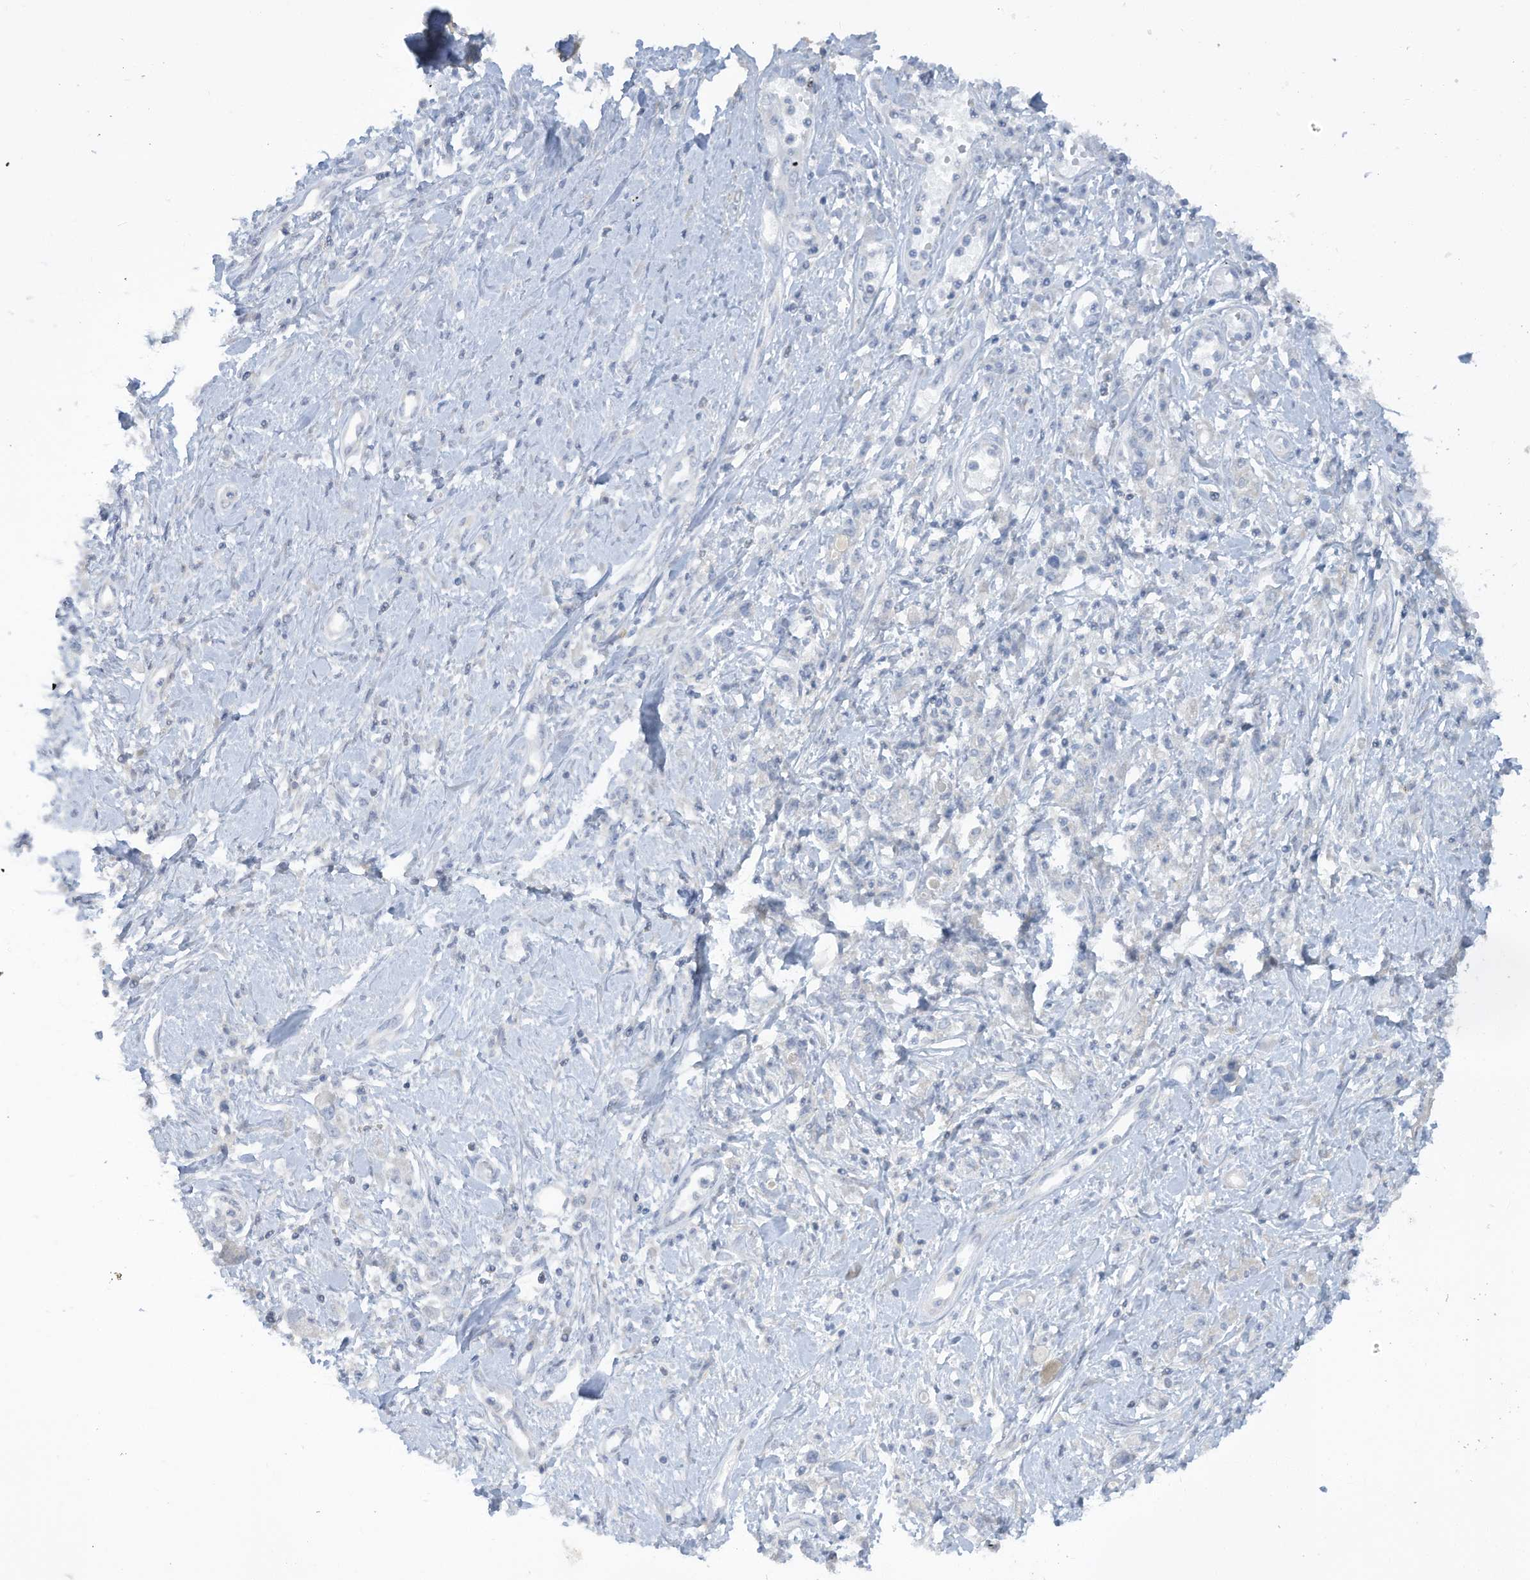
{"staining": {"intensity": "negative", "quantity": "none", "location": "none"}, "tissue": "stomach cancer", "cell_type": "Tumor cells", "image_type": "cancer", "snomed": [{"axis": "morphology", "description": "Adenocarcinoma, NOS"}, {"axis": "topography", "description": "Stomach"}], "caption": "Immunohistochemical staining of adenocarcinoma (stomach) reveals no significant positivity in tumor cells. (DAB (3,3'-diaminobenzidine) immunohistochemistry, high magnification).", "gene": "HAS3", "patient": {"sex": "female", "age": 76}}